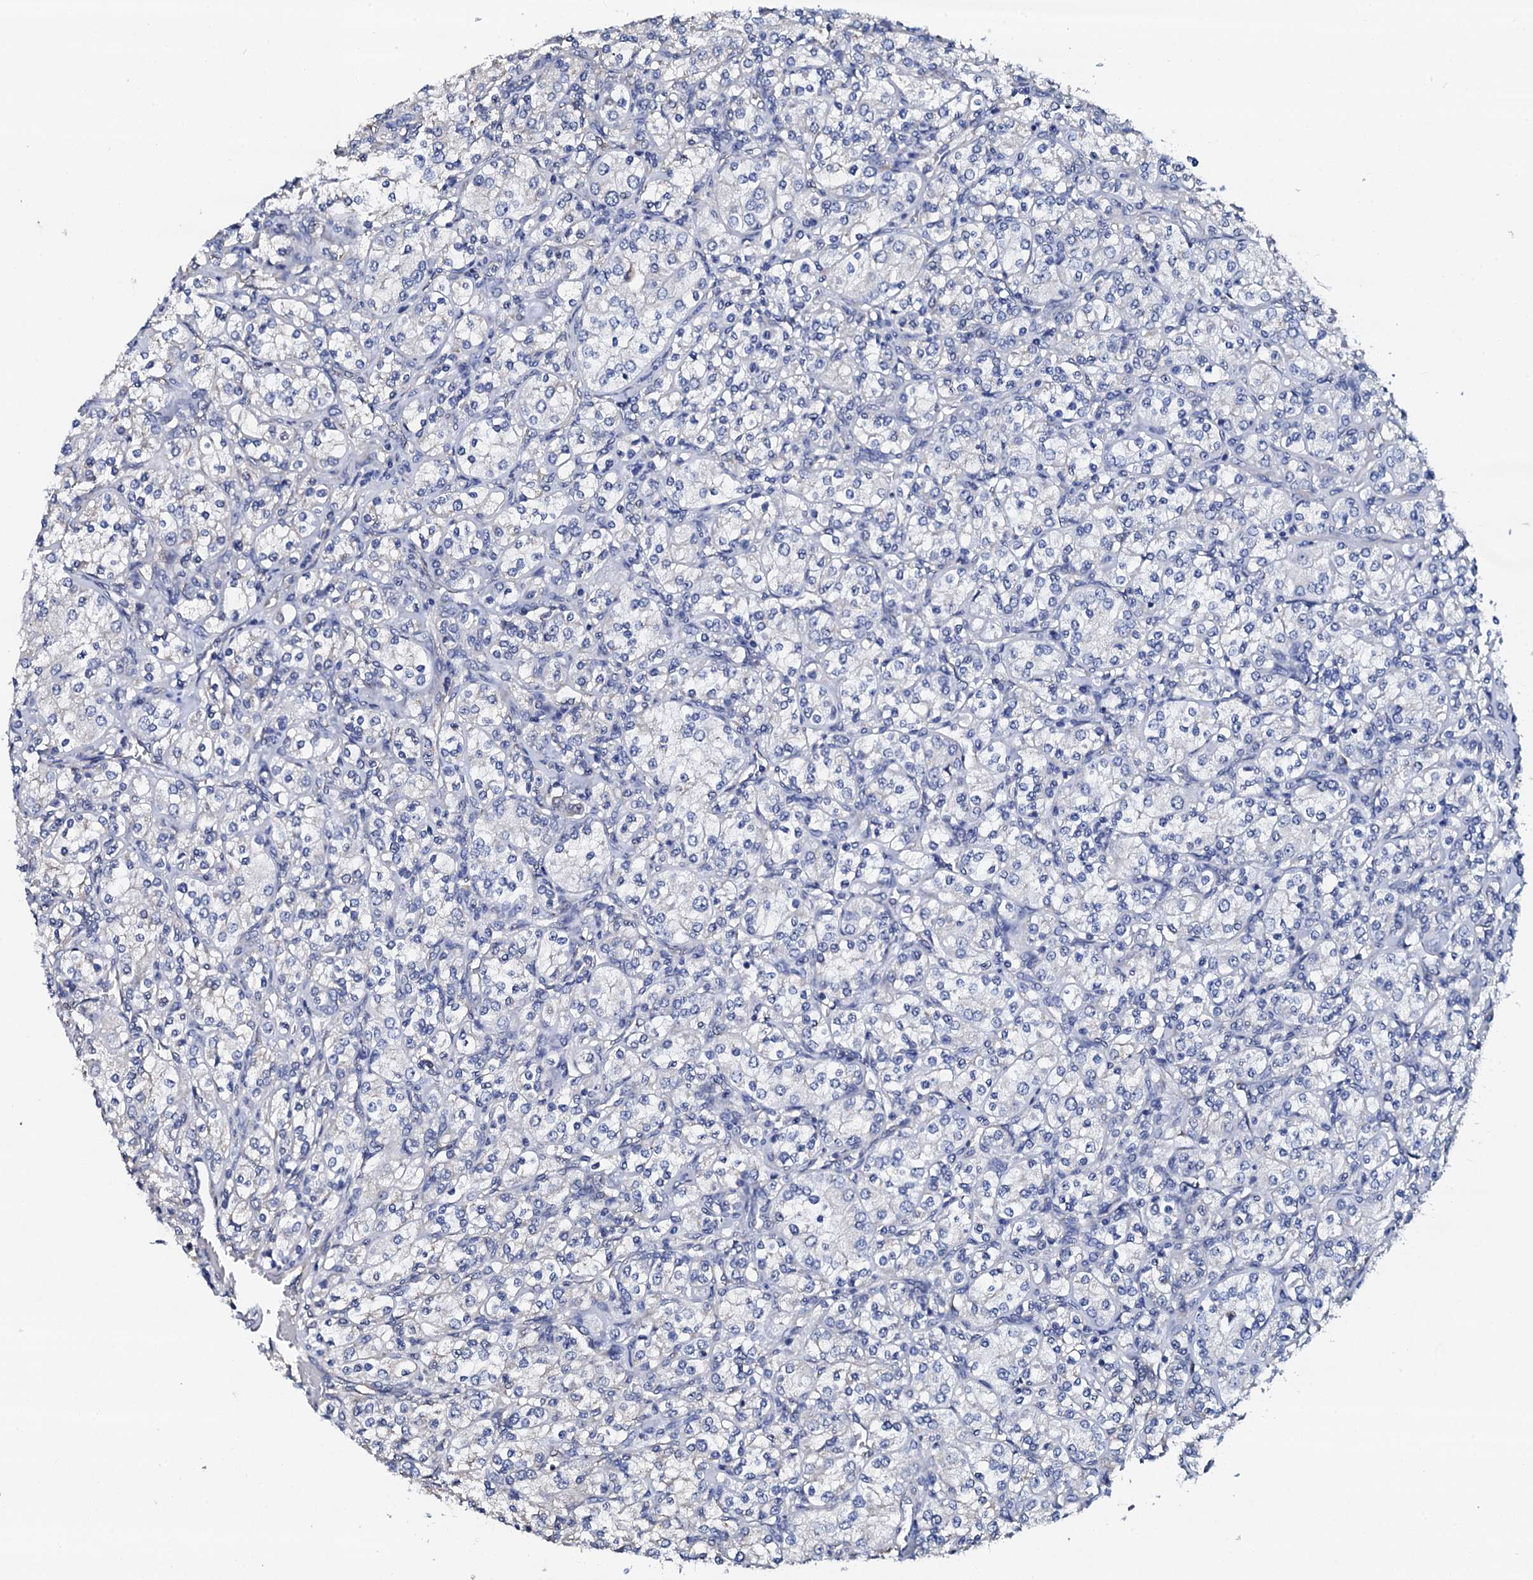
{"staining": {"intensity": "negative", "quantity": "none", "location": "none"}, "tissue": "renal cancer", "cell_type": "Tumor cells", "image_type": "cancer", "snomed": [{"axis": "morphology", "description": "Adenocarcinoma, NOS"}, {"axis": "topography", "description": "Kidney"}], "caption": "This is an immunohistochemistry (IHC) histopathology image of human renal cancer. There is no positivity in tumor cells.", "gene": "AKAP3", "patient": {"sex": "male", "age": 77}}